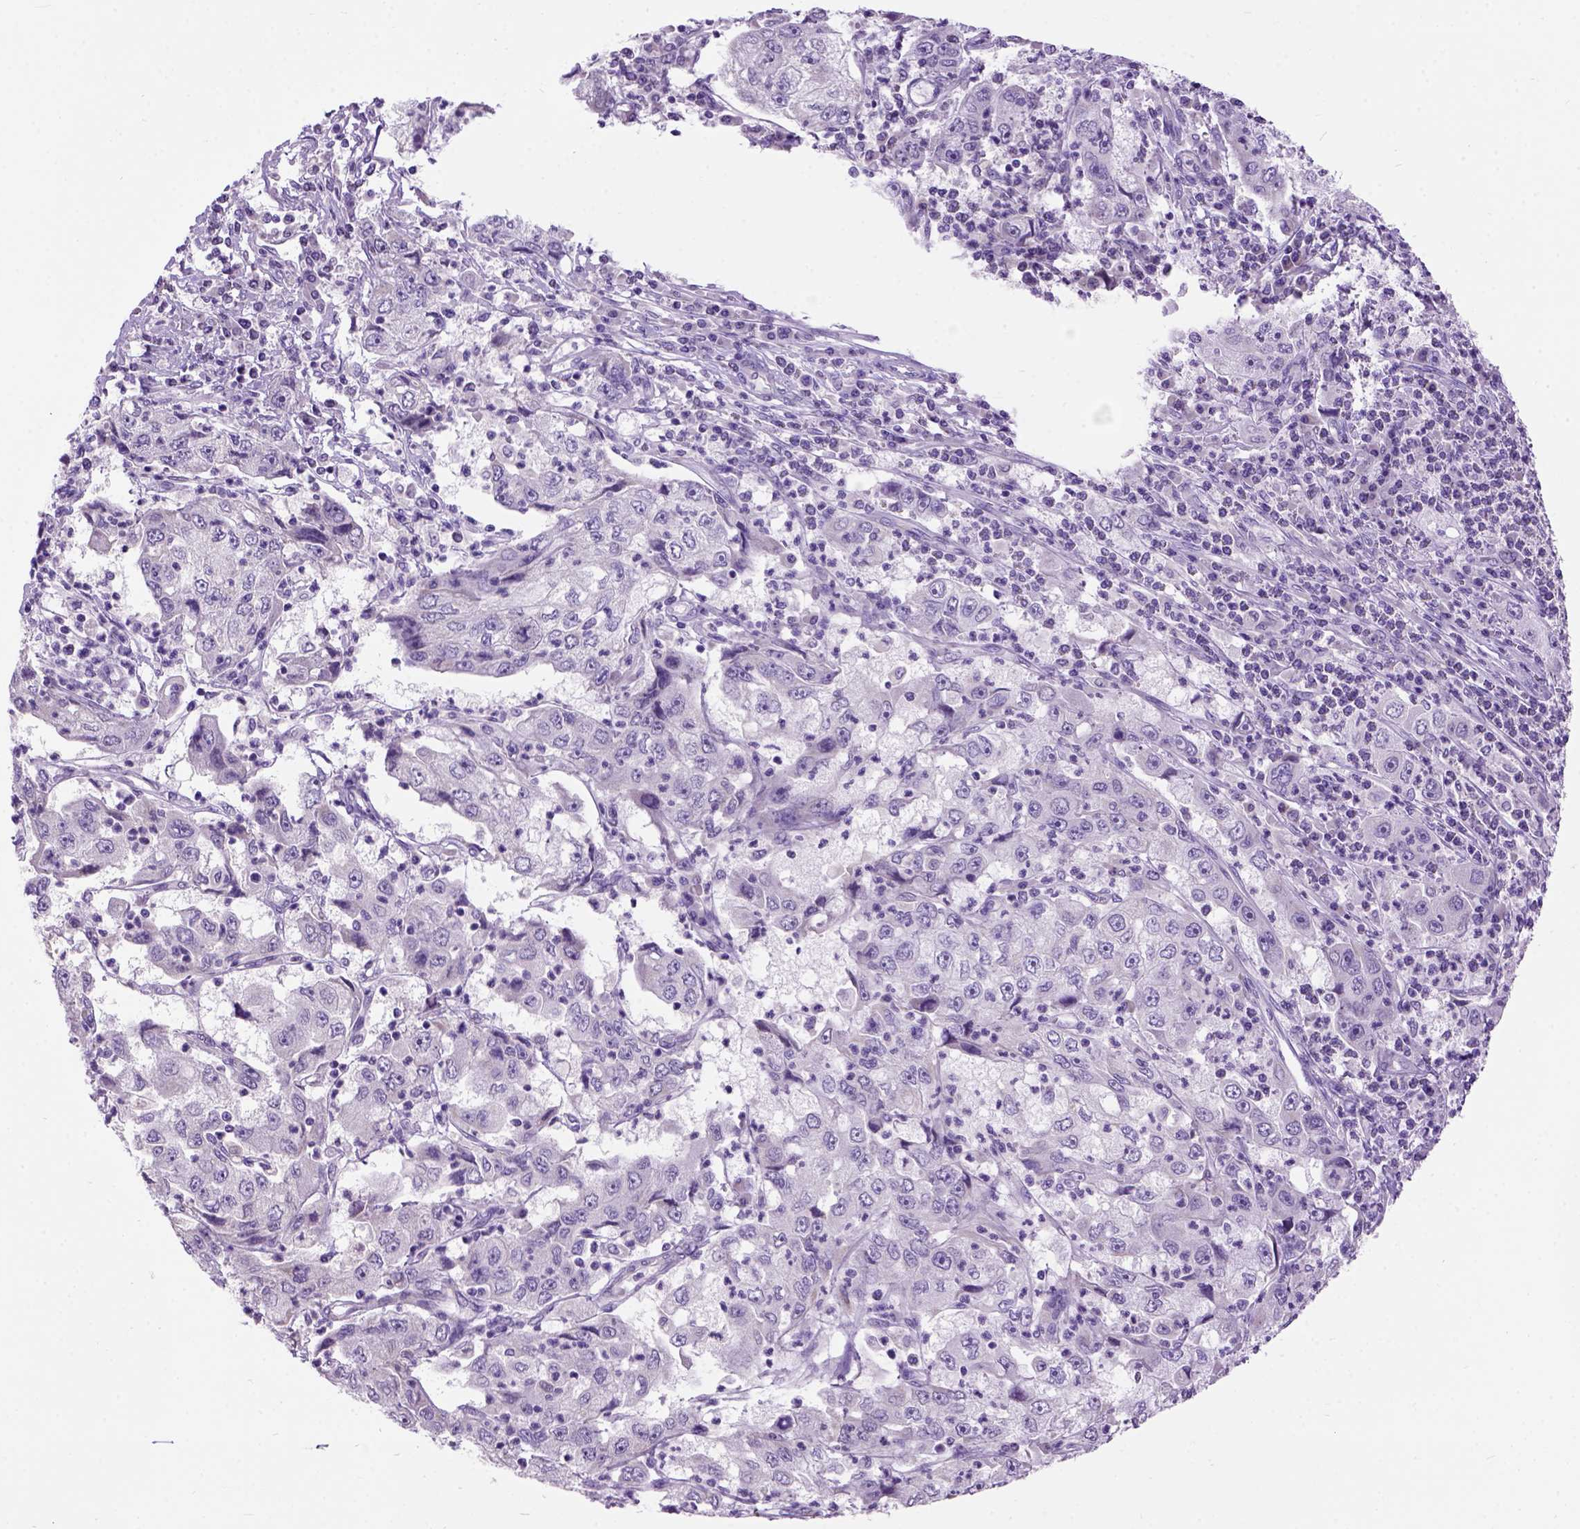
{"staining": {"intensity": "negative", "quantity": "none", "location": "none"}, "tissue": "cervical cancer", "cell_type": "Tumor cells", "image_type": "cancer", "snomed": [{"axis": "morphology", "description": "Squamous cell carcinoma, NOS"}, {"axis": "topography", "description": "Cervix"}], "caption": "Immunohistochemistry (IHC) micrograph of squamous cell carcinoma (cervical) stained for a protein (brown), which displays no expression in tumor cells.", "gene": "MAPT", "patient": {"sex": "female", "age": 36}}